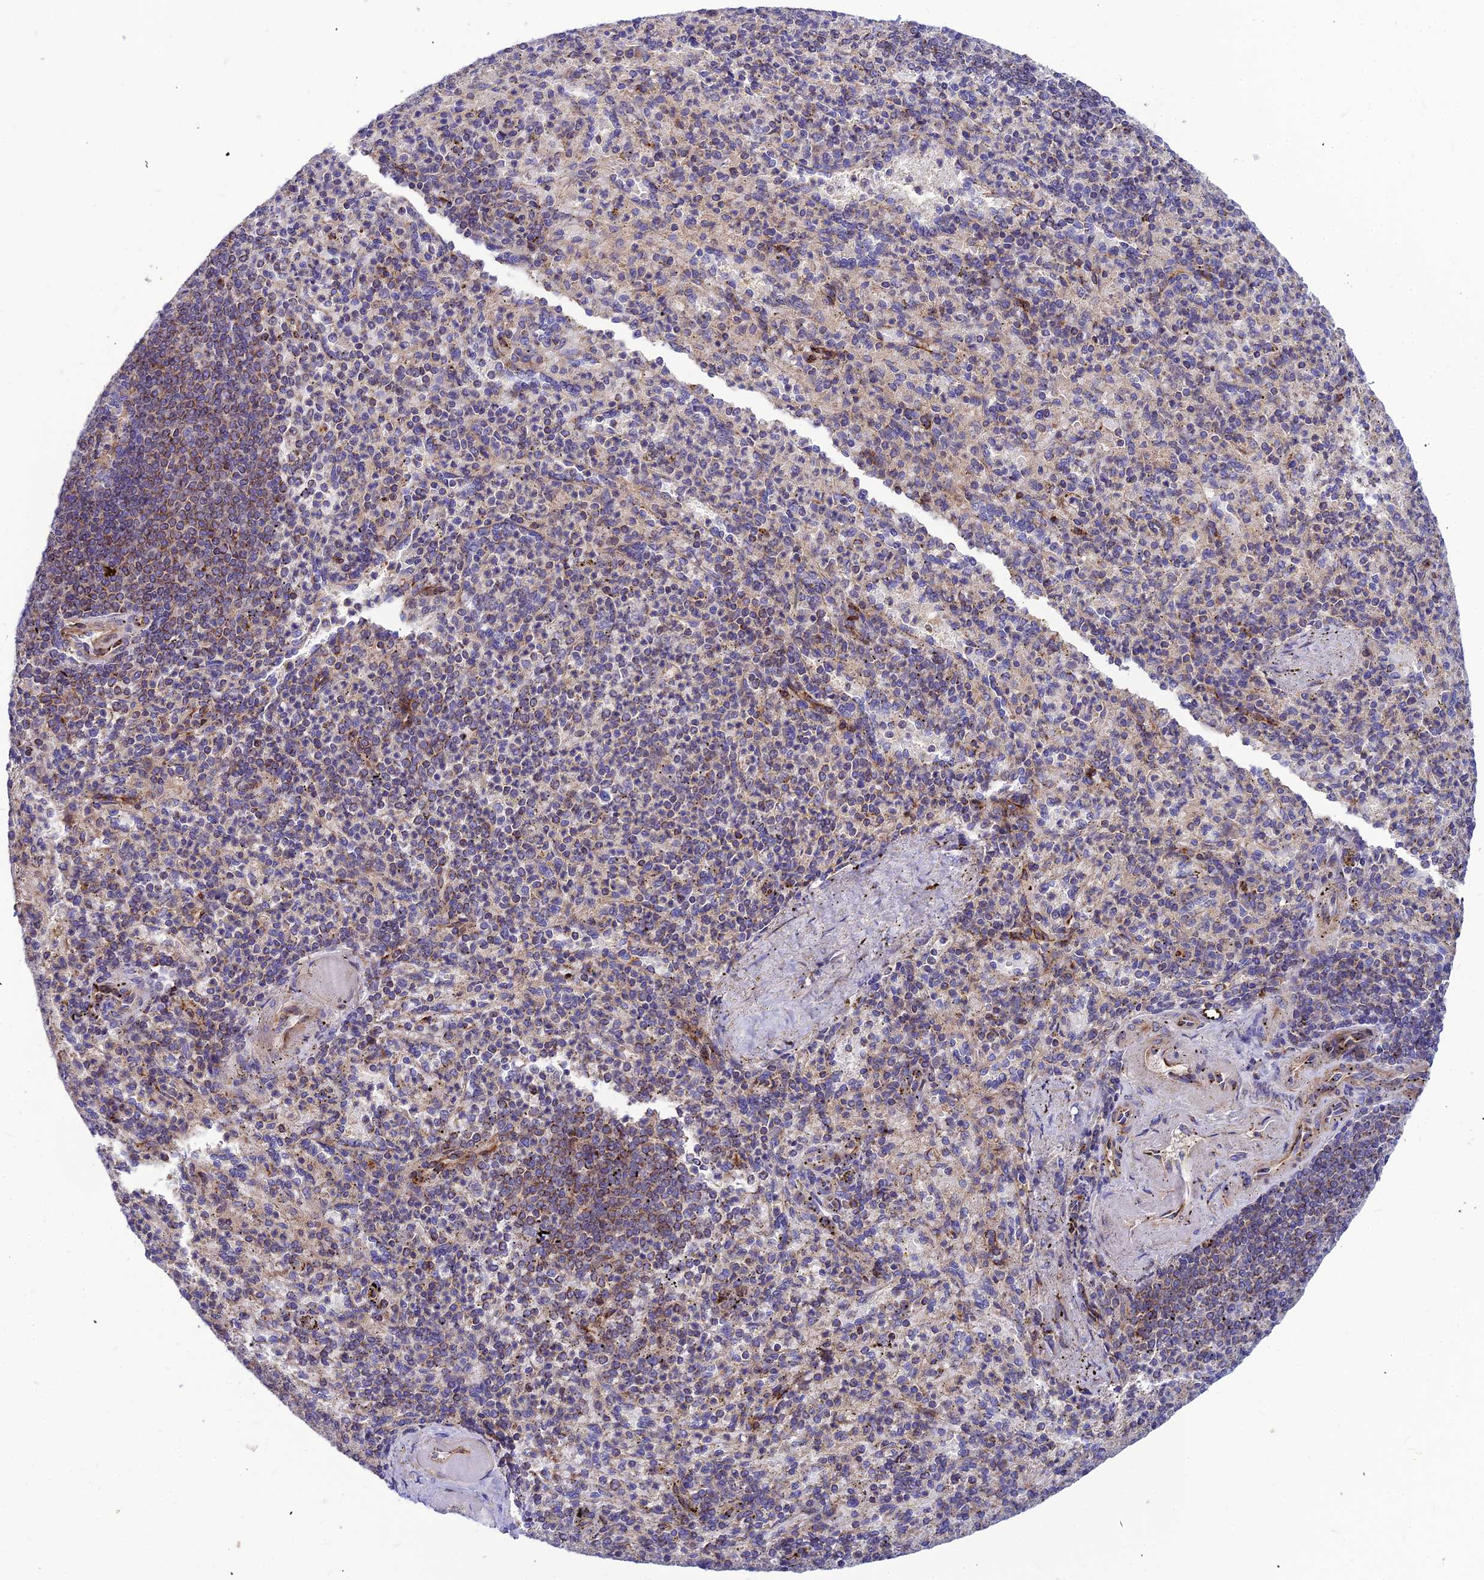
{"staining": {"intensity": "weak", "quantity": "<25%", "location": "cytoplasmic/membranous"}, "tissue": "spleen", "cell_type": "Cells in red pulp", "image_type": "normal", "snomed": [{"axis": "morphology", "description": "Normal tissue, NOS"}, {"axis": "topography", "description": "Spleen"}], "caption": "High power microscopy histopathology image of an IHC micrograph of benign spleen, revealing no significant staining in cells in red pulp.", "gene": "ASPHD1", "patient": {"sex": "female", "age": 74}}